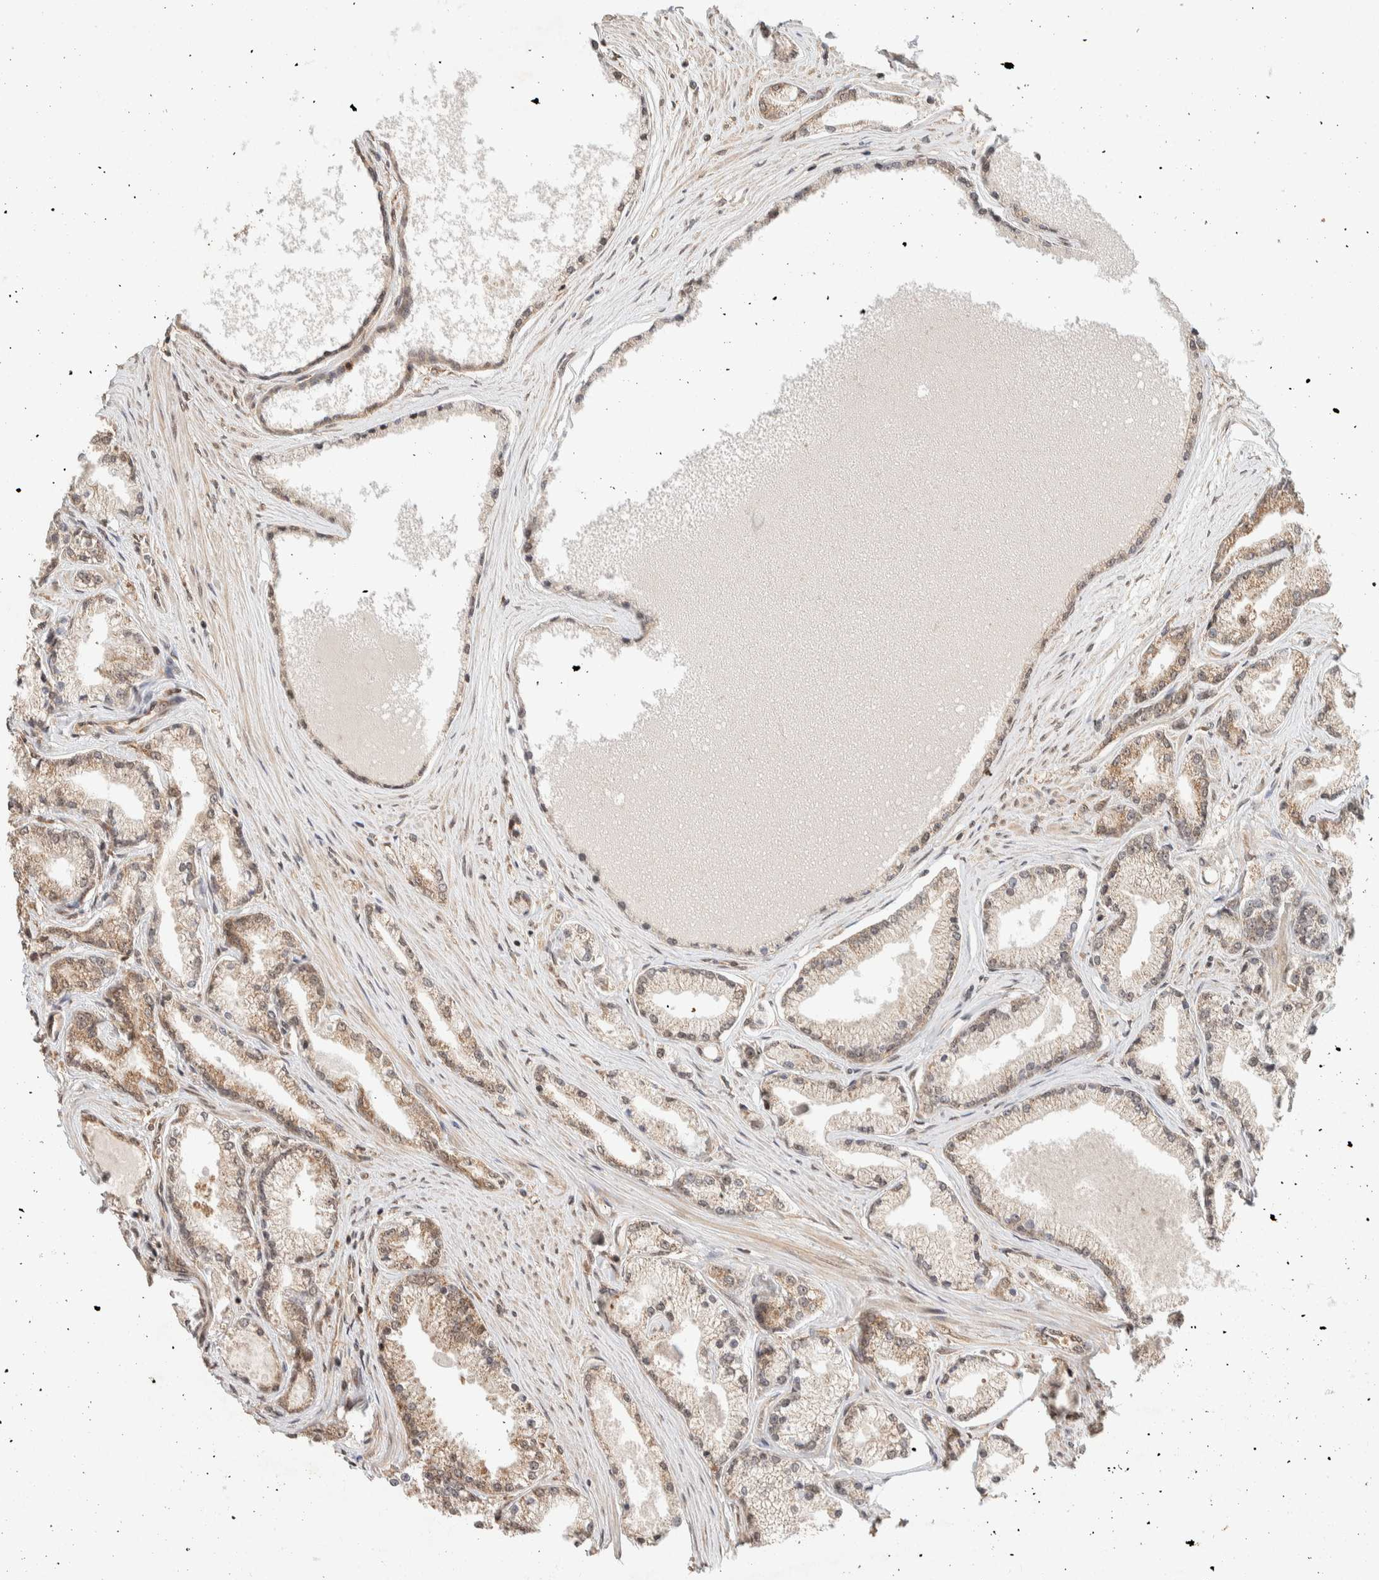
{"staining": {"intensity": "weak", "quantity": ">75%", "location": "cytoplasmic/membranous"}, "tissue": "prostate cancer", "cell_type": "Tumor cells", "image_type": "cancer", "snomed": [{"axis": "morphology", "description": "Adenocarcinoma, High grade"}, {"axis": "topography", "description": "Prostate"}], "caption": "This photomicrograph displays immunohistochemistry (IHC) staining of human prostate high-grade adenocarcinoma, with low weak cytoplasmic/membranous staining in about >75% of tumor cells.", "gene": "ZBTB2", "patient": {"sex": "male", "age": 71}}